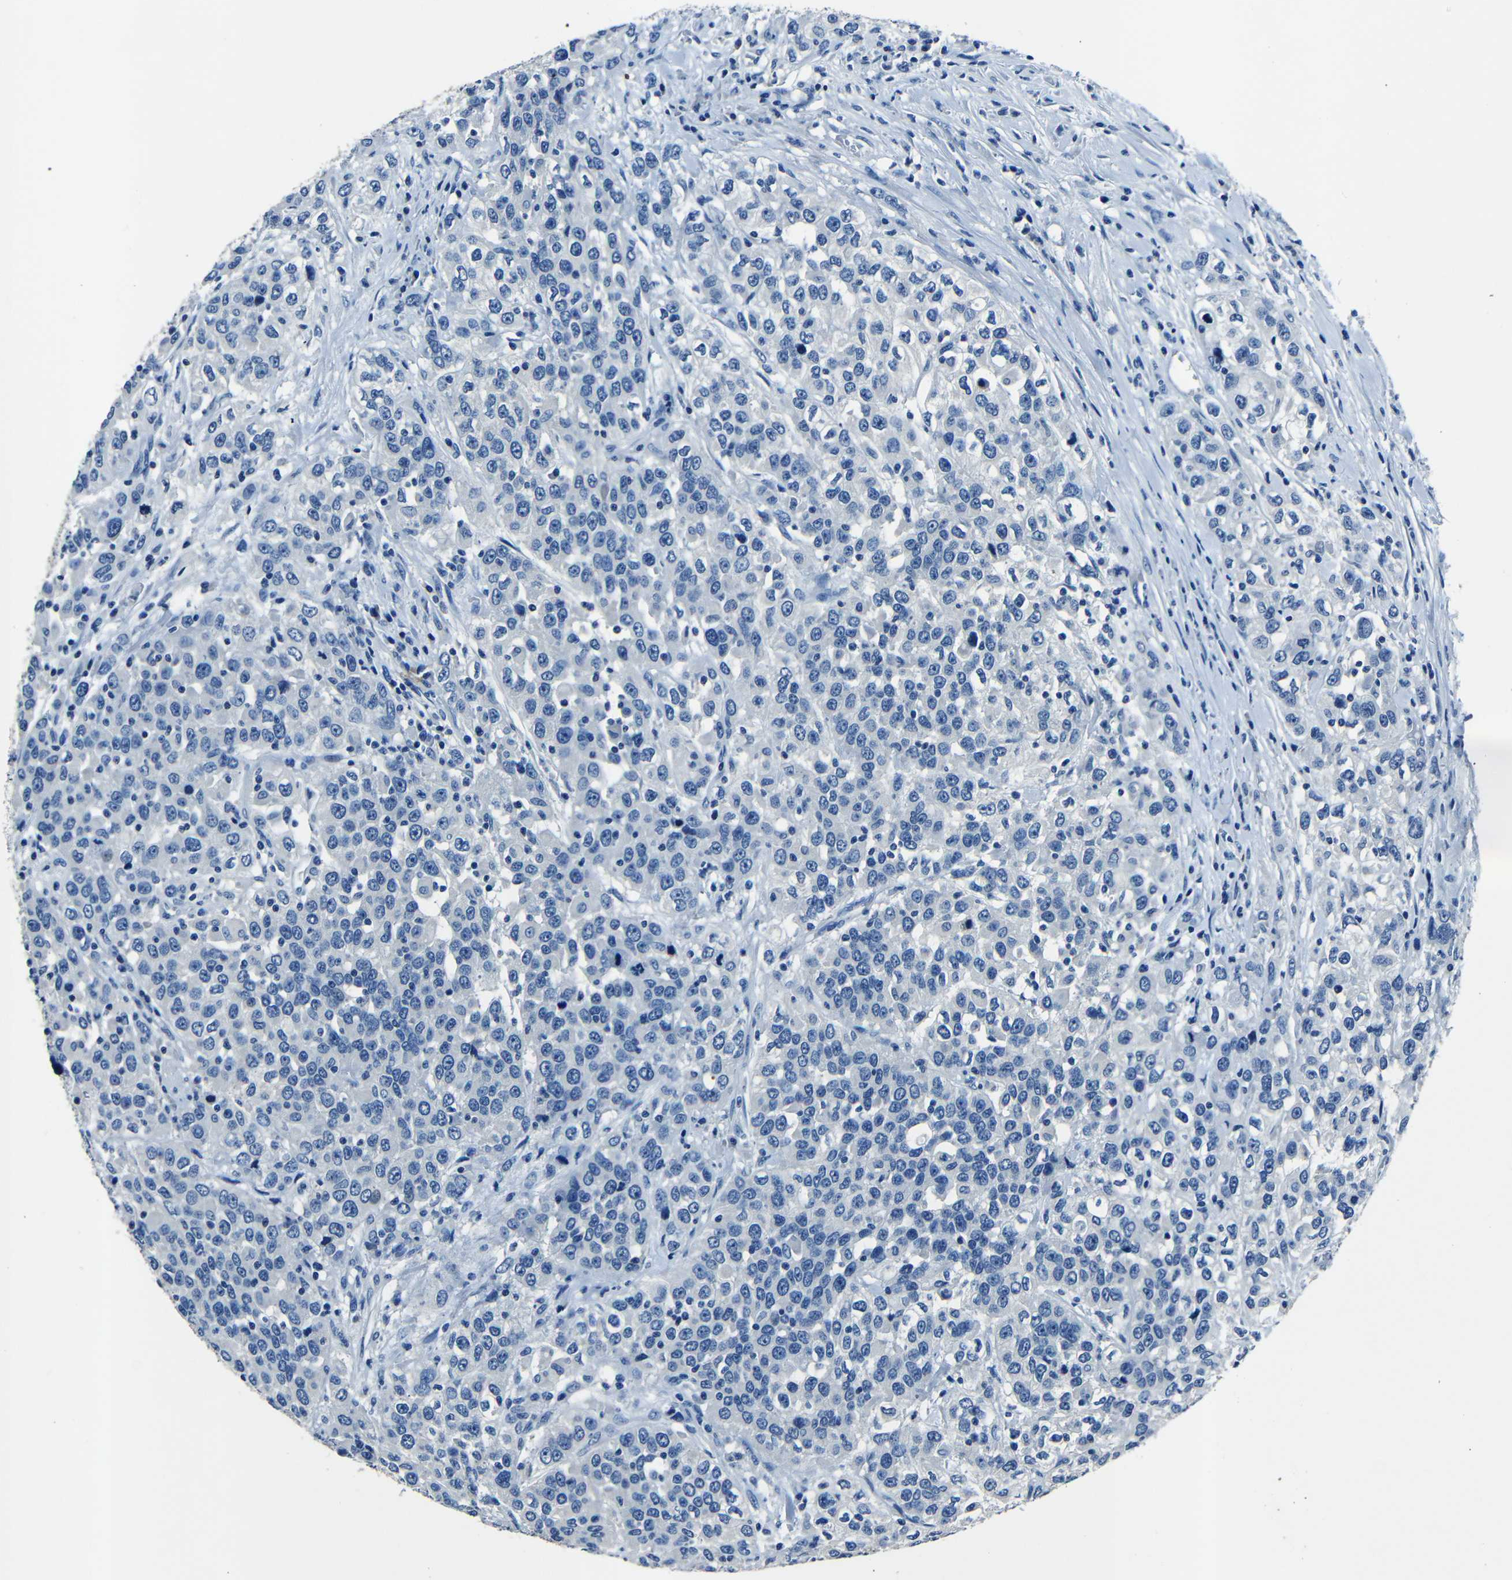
{"staining": {"intensity": "negative", "quantity": "none", "location": "none"}, "tissue": "urothelial cancer", "cell_type": "Tumor cells", "image_type": "cancer", "snomed": [{"axis": "morphology", "description": "Urothelial carcinoma, High grade"}, {"axis": "topography", "description": "Urinary bladder"}], "caption": "There is no significant staining in tumor cells of urothelial carcinoma (high-grade).", "gene": "NCMAP", "patient": {"sex": "female", "age": 80}}